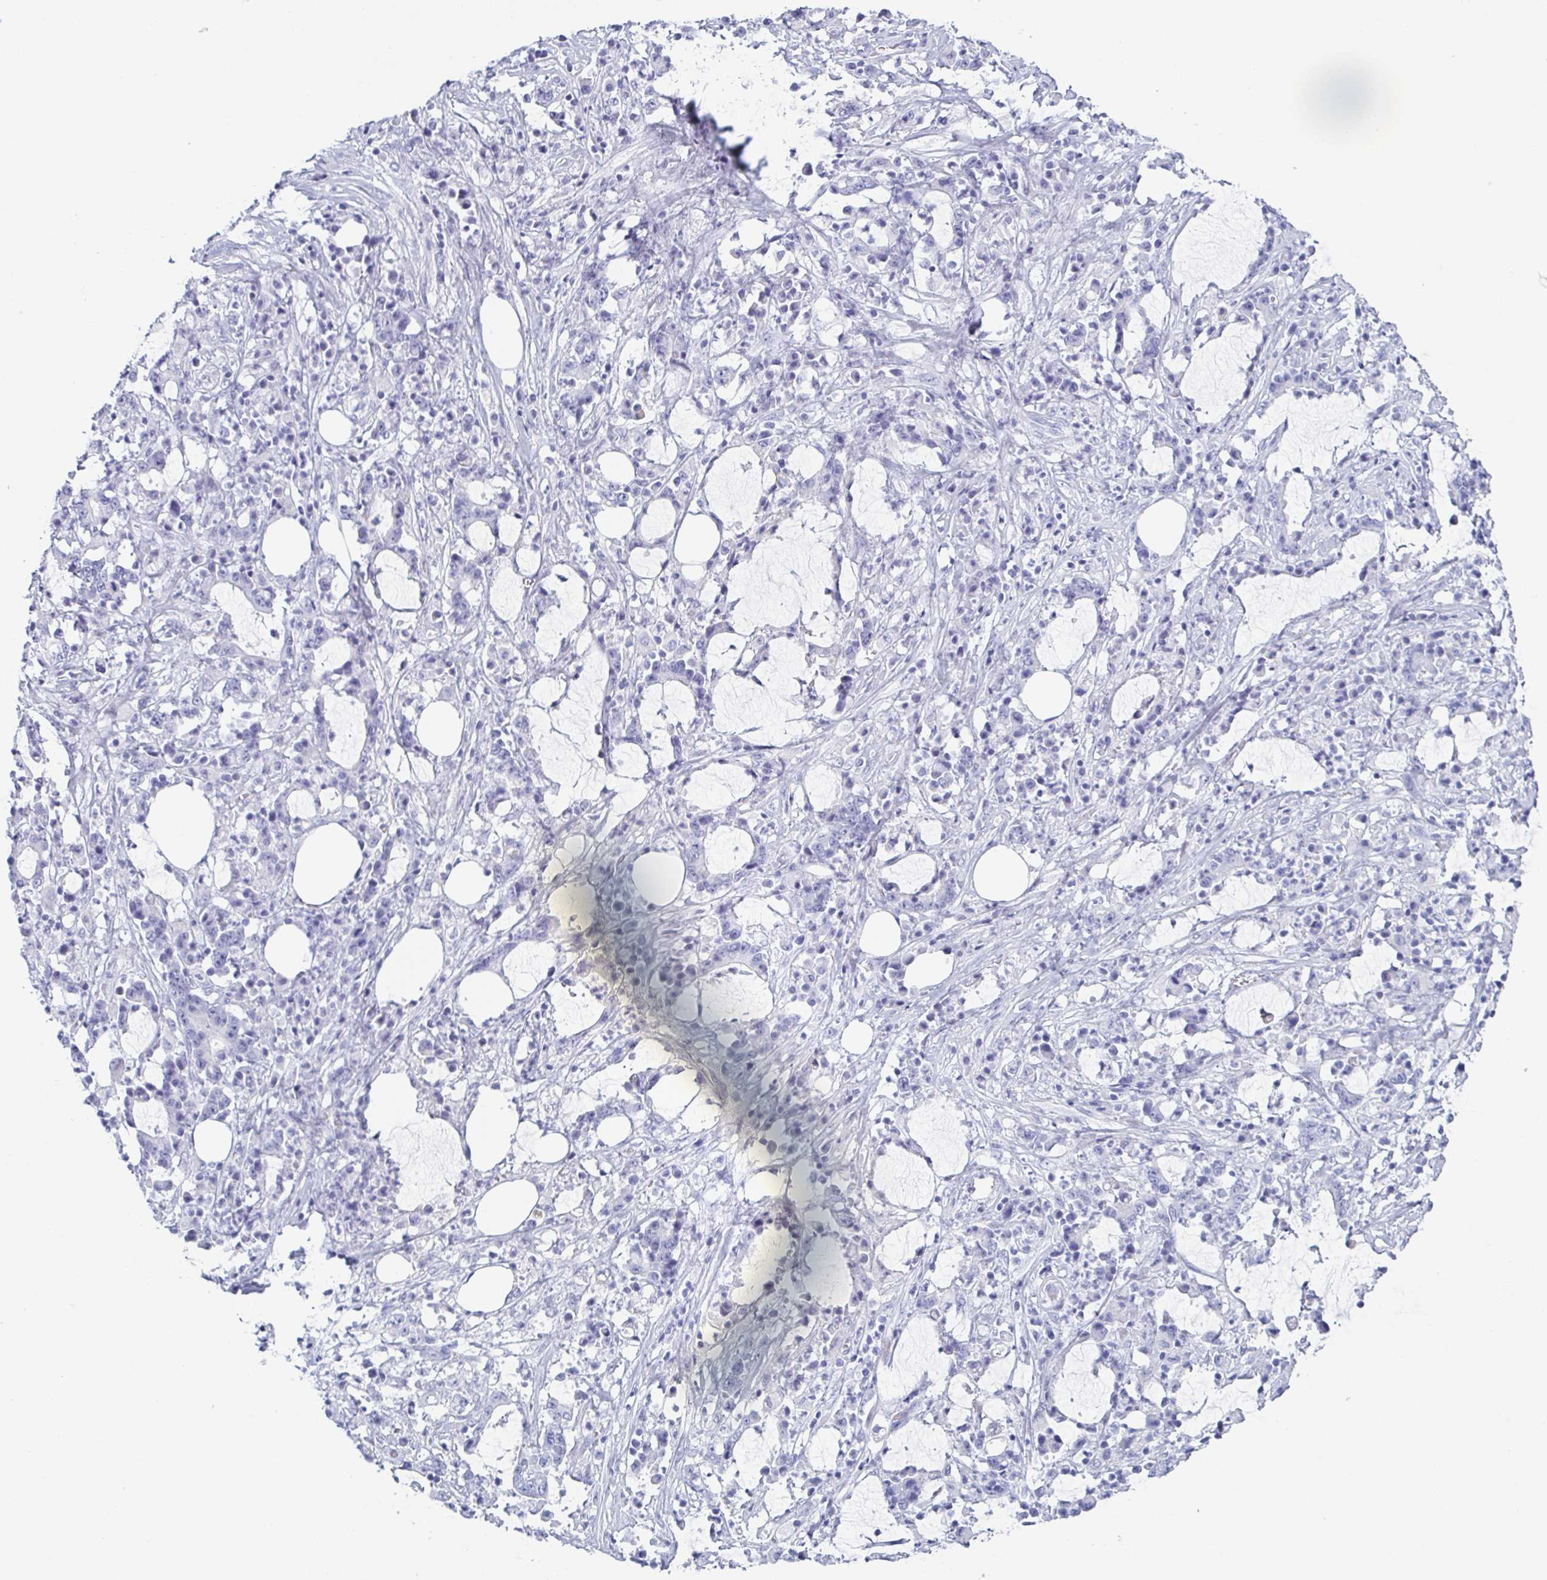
{"staining": {"intensity": "negative", "quantity": "none", "location": "none"}, "tissue": "stomach cancer", "cell_type": "Tumor cells", "image_type": "cancer", "snomed": [{"axis": "morphology", "description": "Adenocarcinoma, NOS"}, {"axis": "topography", "description": "Stomach, upper"}], "caption": "Protein analysis of adenocarcinoma (stomach) displays no significant positivity in tumor cells.", "gene": "ZG16B", "patient": {"sex": "male", "age": 68}}